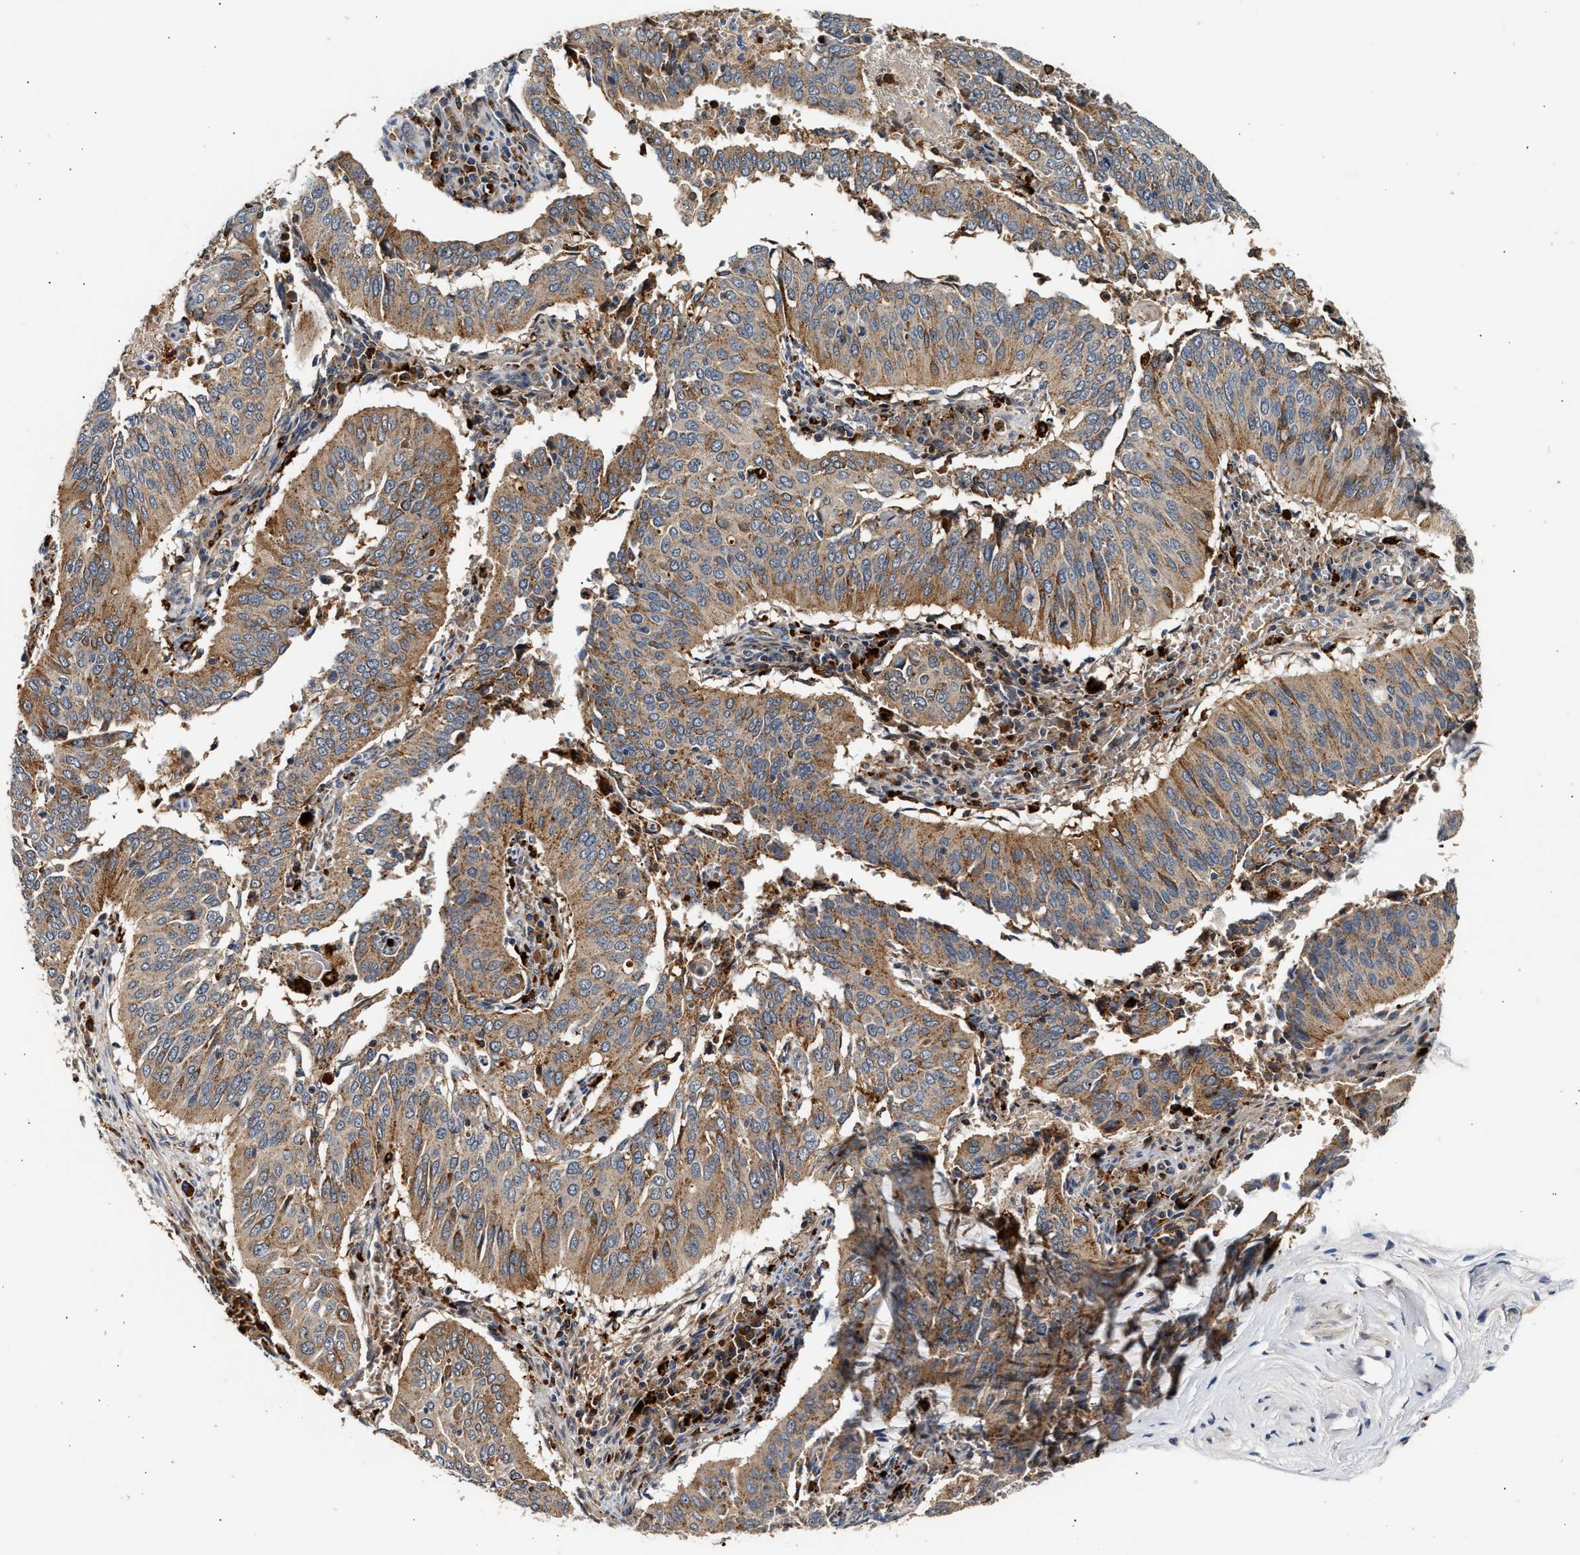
{"staining": {"intensity": "moderate", "quantity": ">75%", "location": "cytoplasmic/membranous"}, "tissue": "cervical cancer", "cell_type": "Tumor cells", "image_type": "cancer", "snomed": [{"axis": "morphology", "description": "Squamous cell carcinoma, NOS"}, {"axis": "topography", "description": "Cervix"}], "caption": "The image shows immunohistochemical staining of cervical cancer. There is moderate cytoplasmic/membranous staining is present in about >75% of tumor cells. (IHC, brightfield microscopy, high magnification).", "gene": "PLD3", "patient": {"sex": "female", "age": 39}}